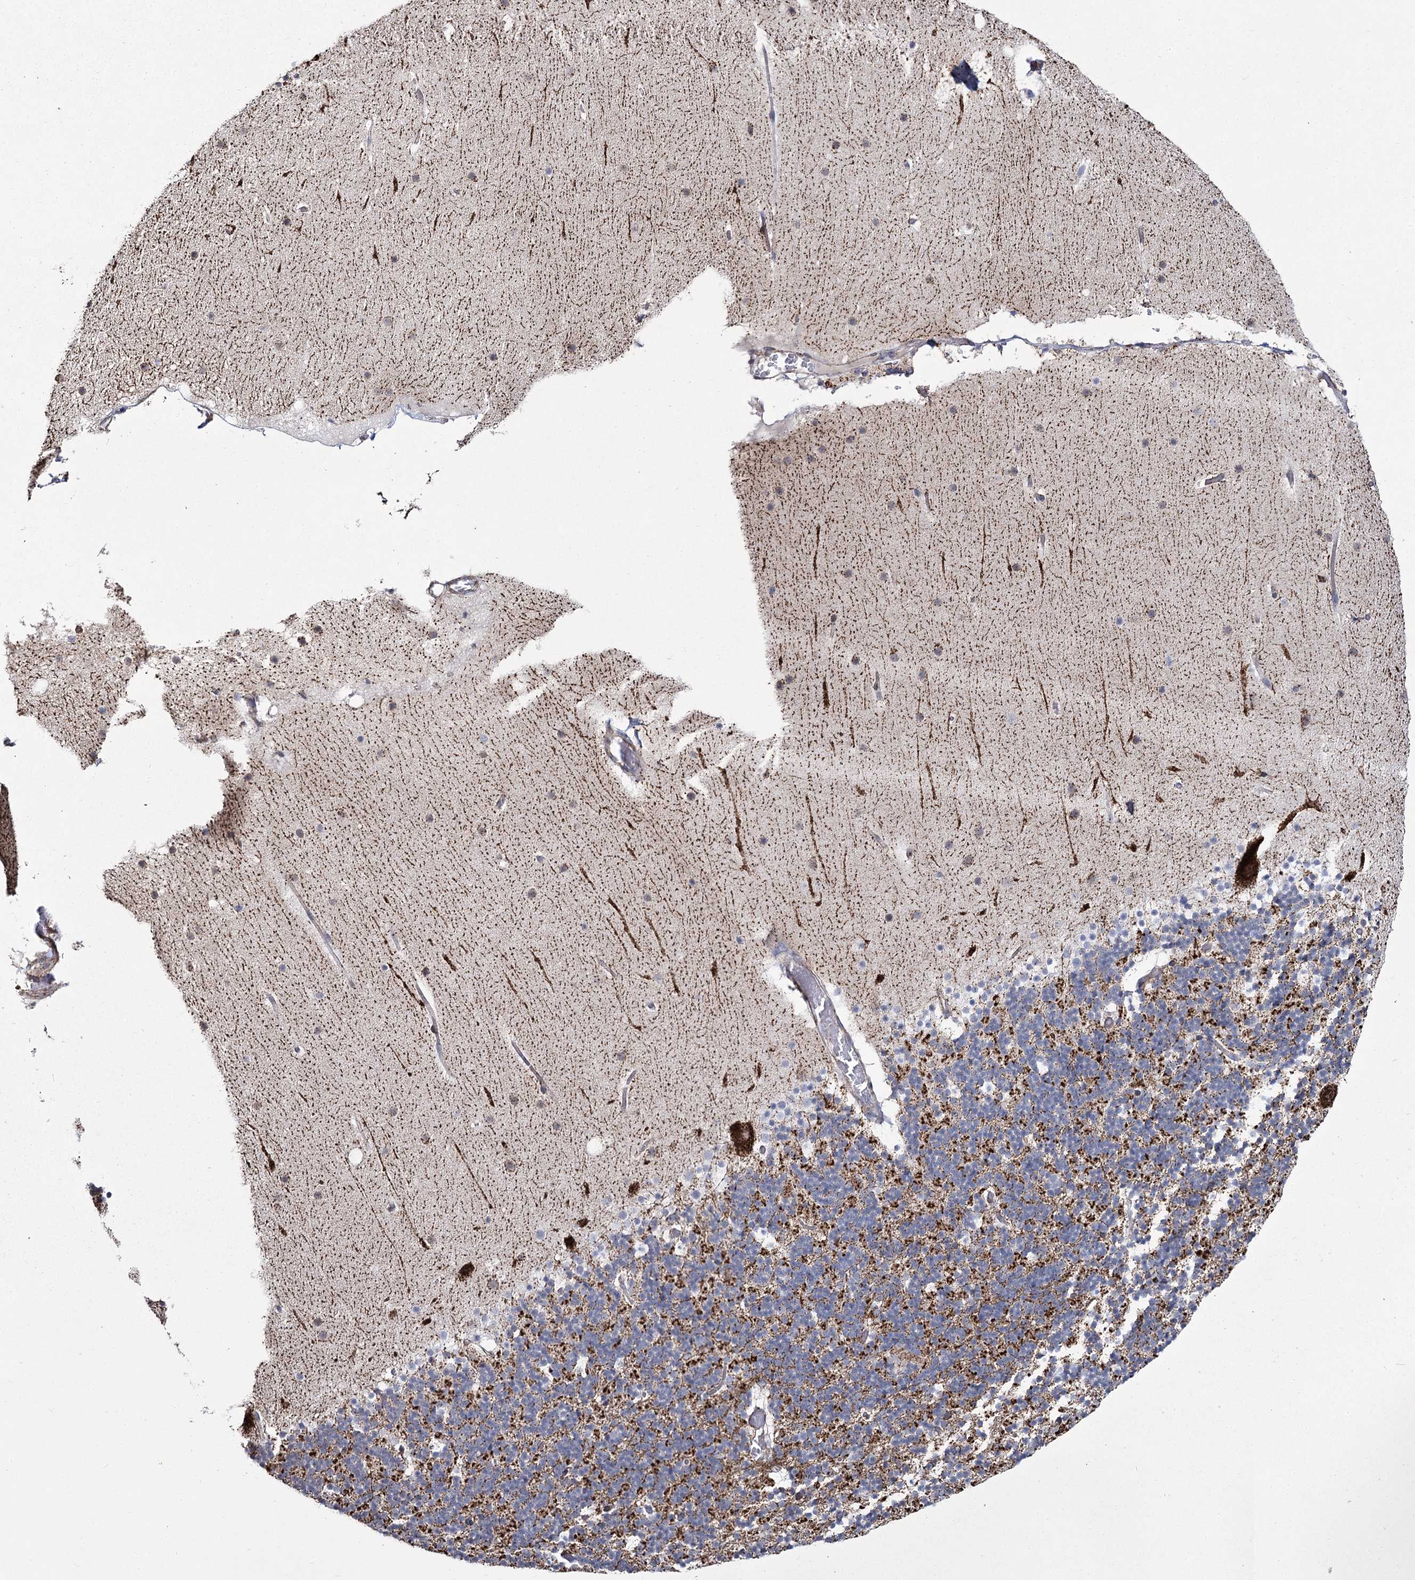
{"staining": {"intensity": "strong", "quantity": "25%-75%", "location": "cytoplasmic/membranous"}, "tissue": "cerebellum", "cell_type": "Cells in granular layer", "image_type": "normal", "snomed": [{"axis": "morphology", "description": "Normal tissue, NOS"}, {"axis": "topography", "description": "Cerebellum"}], "caption": "Immunohistochemistry (IHC) staining of unremarkable cerebellum, which exhibits high levels of strong cytoplasmic/membranous expression in about 25%-75% of cells in granular layer indicating strong cytoplasmic/membranous protein staining. The staining was performed using DAB (brown) for protein detection and nuclei were counterstained in hematoxylin (blue).", "gene": "ME3", "patient": {"sex": "male", "age": 57}}